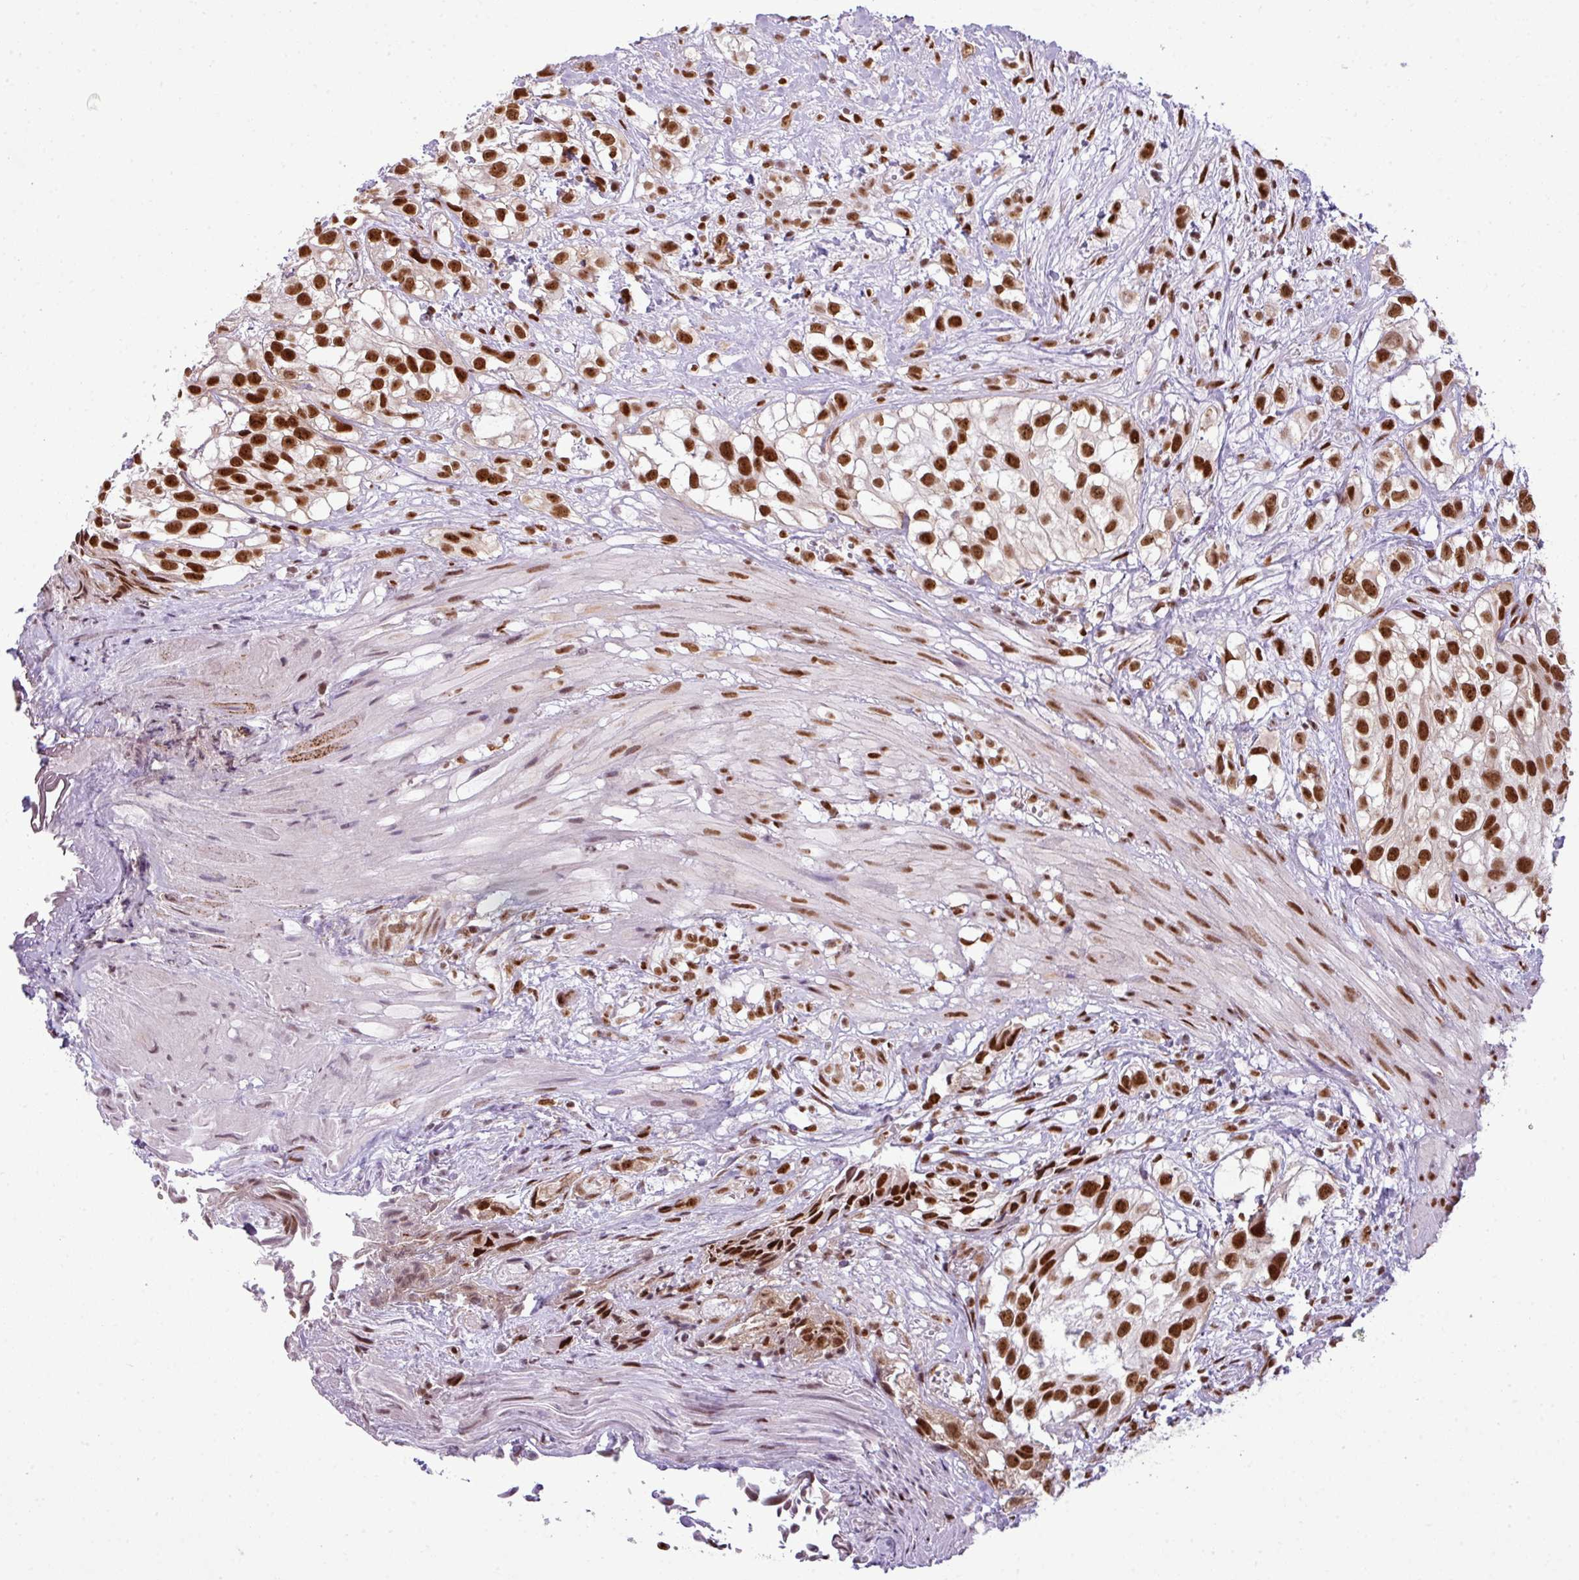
{"staining": {"intensity": "strong", "quantity": ">75%", "location": "nuclear"}, "tissue": "urothelial cancer", "cell_type": "Tumor cells", "image_type": "cancer", "snomed": [{"axis": "morphology", "description": "Urothelial carcinoma, High grade"}, {"axis": "topography", "description": "Urinary bladder"}], "caption": "Human urothelial cancer stained for a protein (brown) reveals strong nuclear positive positivity in about >75% of tumor cells.", "gene": "ARL6IP4", "patient": {"sex": "male", "age": 56}}